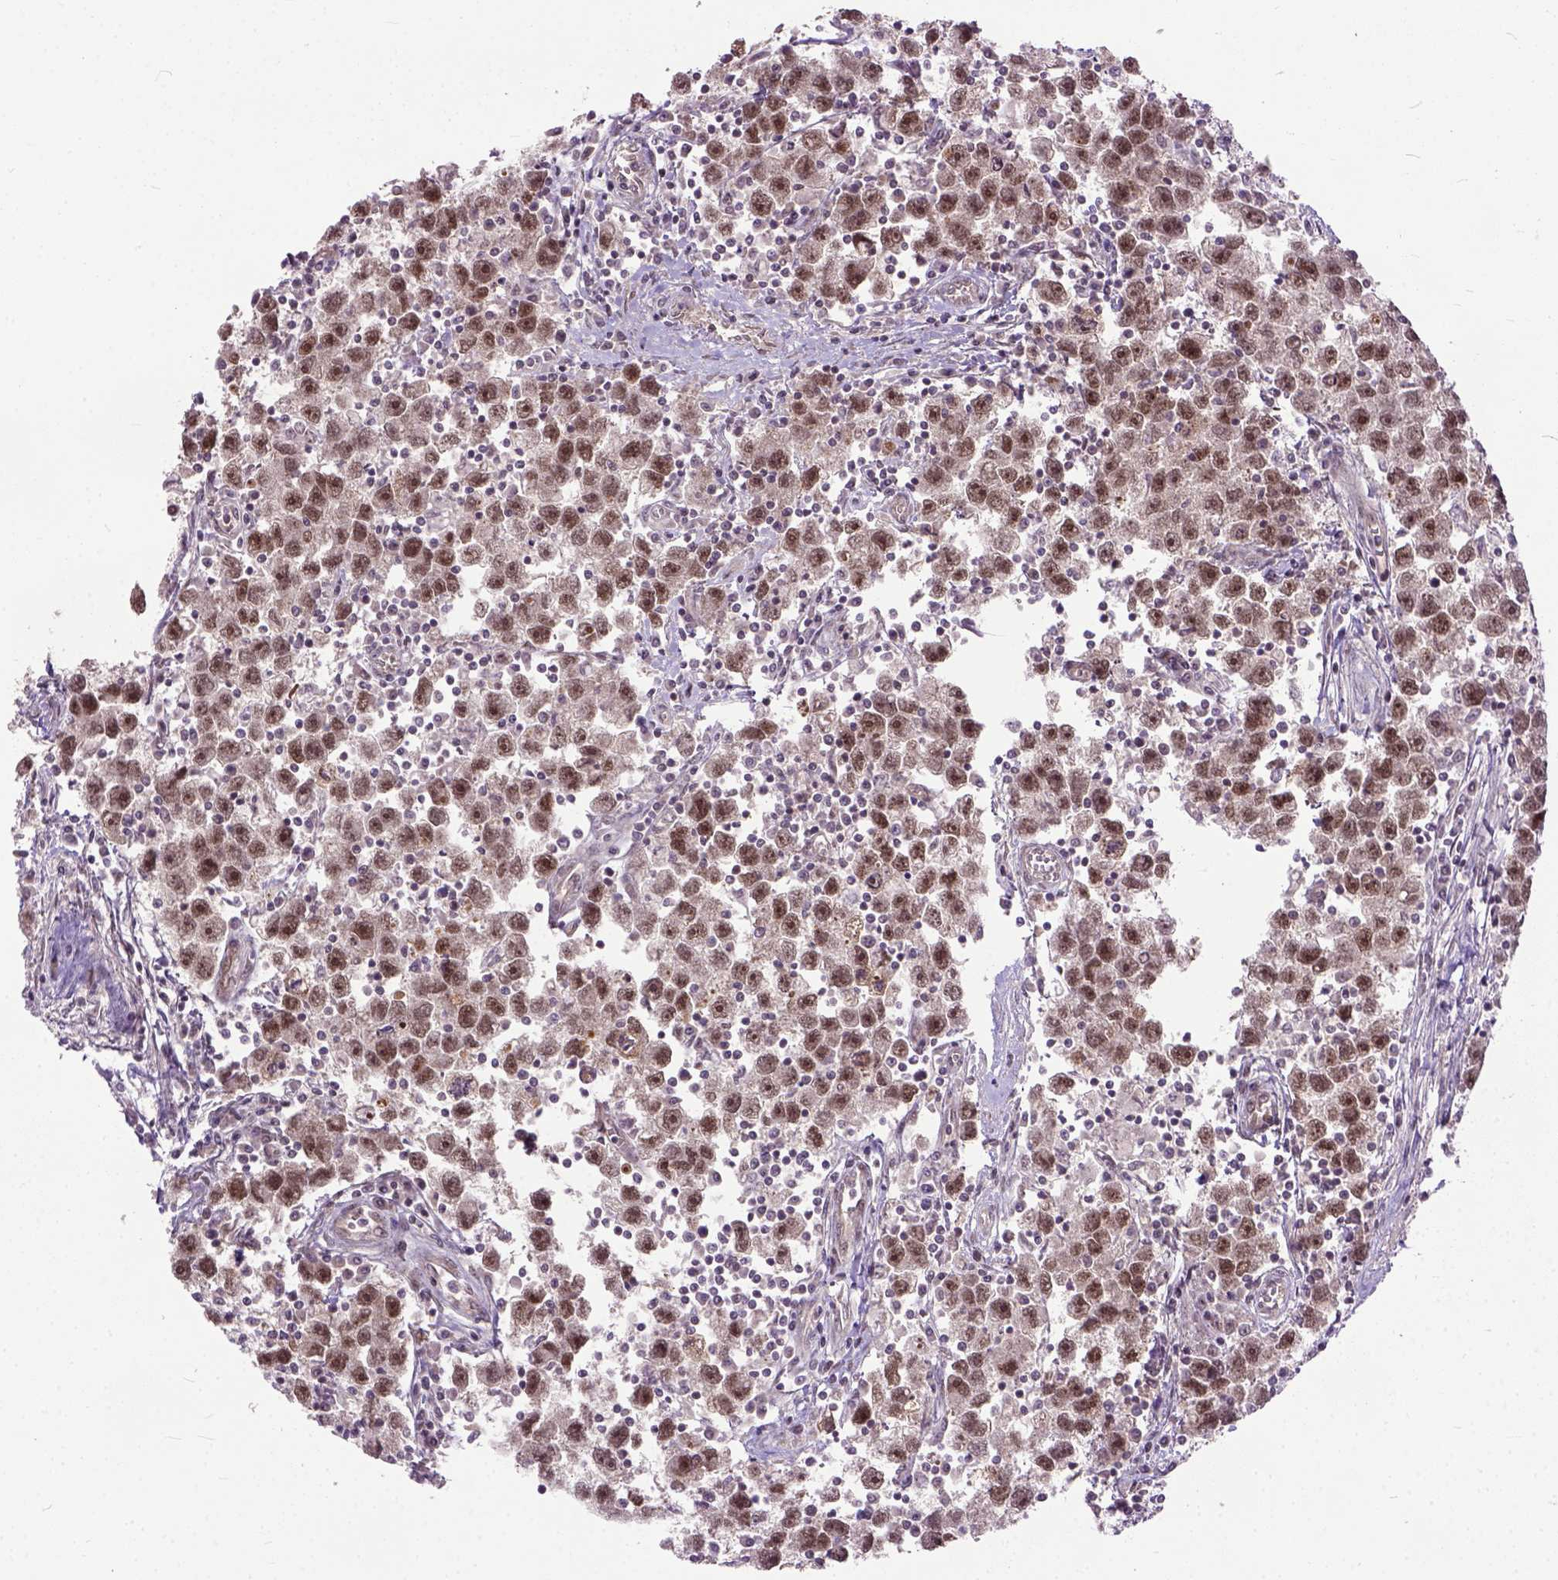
{"staining": {"intensity": "moderate", "quantity": ">75%", "location": "nuclear"}, "tissue": "testis cancer", "cell_type": "Tumor cells", "image_type": "cancer", "snomed": [{"axis": "morphology", "description": "Seminoma, NOS"}, {"axis": "topography", "description": "Testis"}], "caption": "Human testis cancer (seminoma) stained with a protein marker demonstrates moderate staining in tumor cells.", "gene": "ZNF630", "patient": {"sex": "male", "age": 30}}